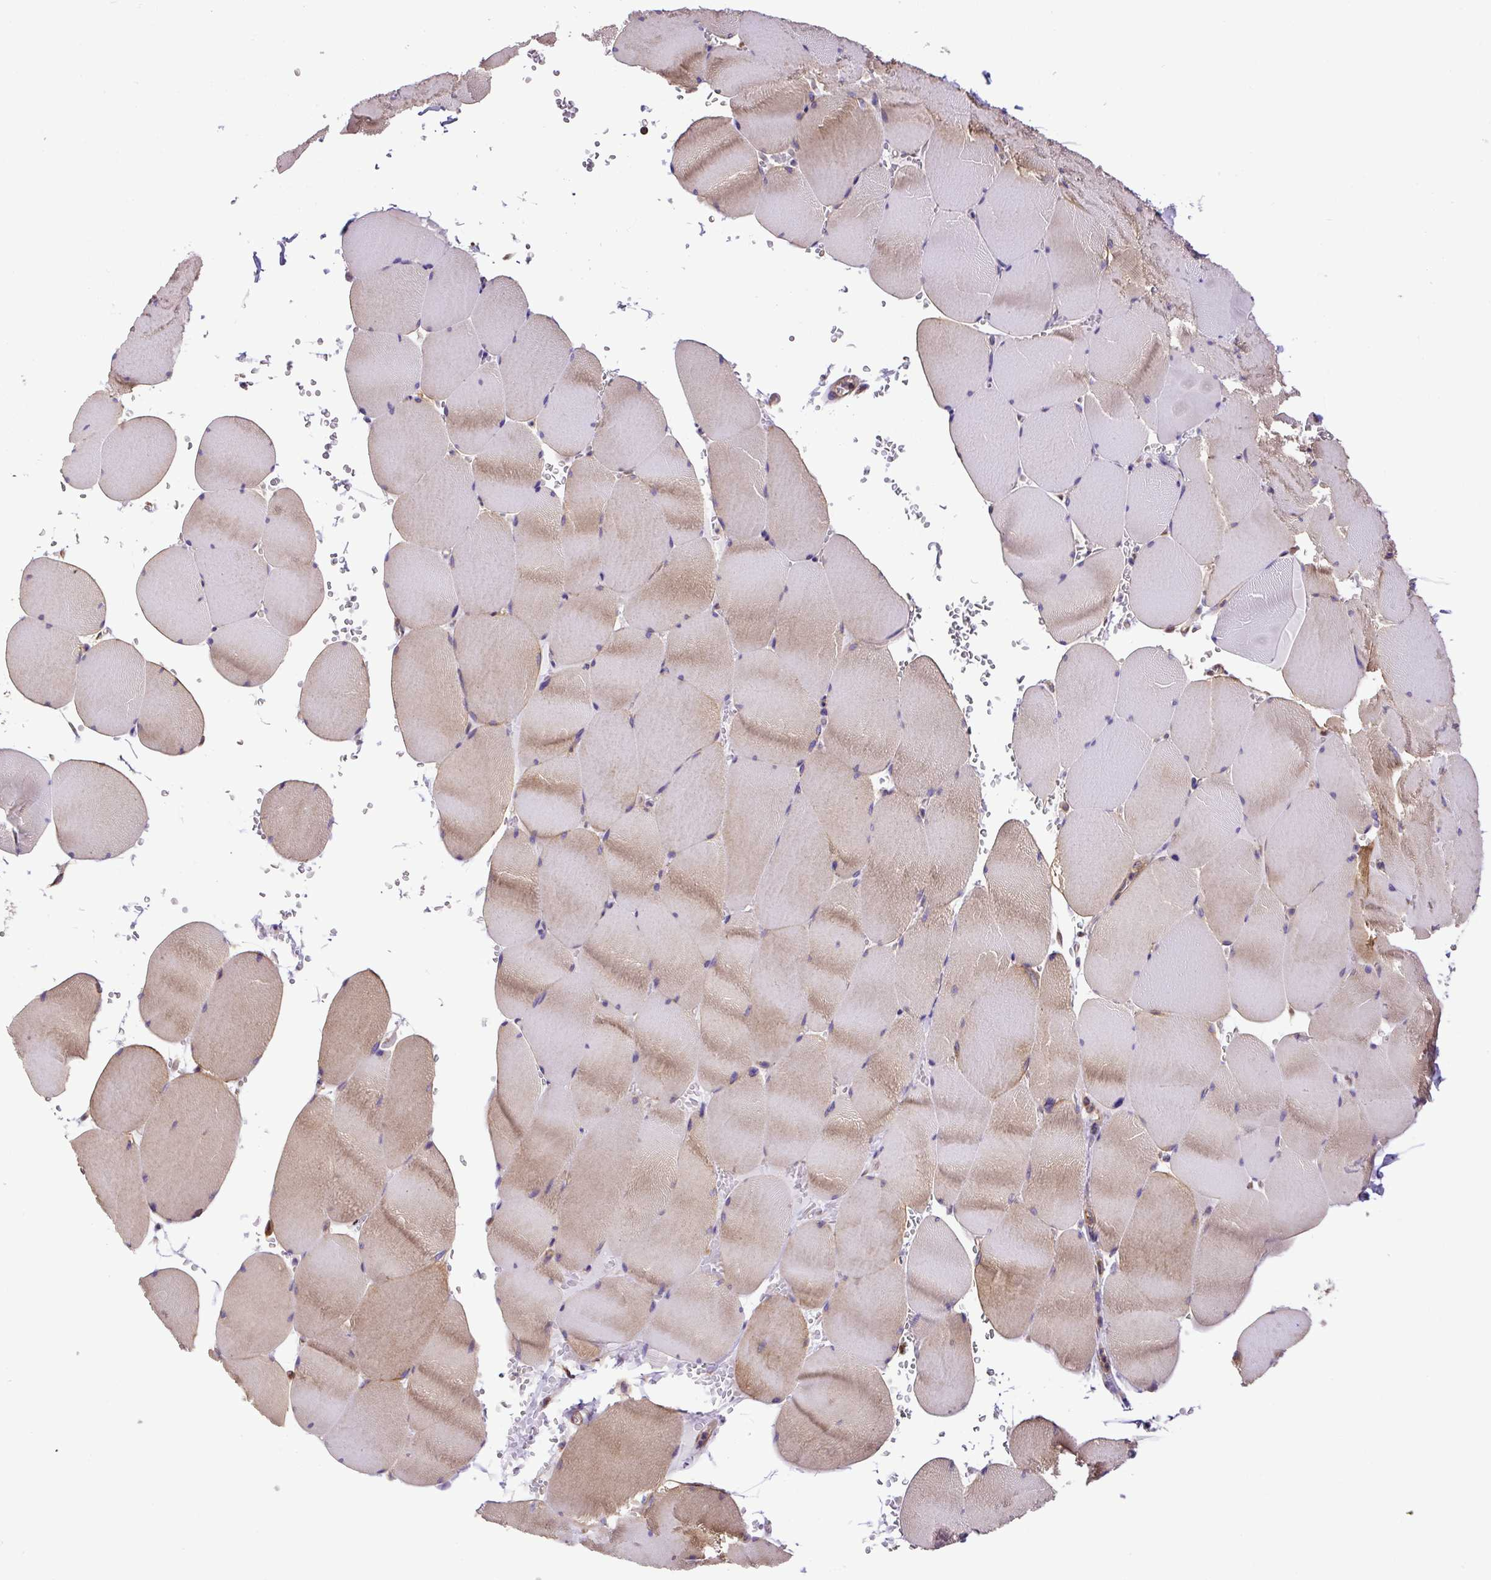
{"staining": {"intensity": "moderate", "quantity": "25%-75%", "location": "cytoplasmic/membranous"}, "tissue": "skeletal muscle", "cell_type": "Myocytes", "image_type": "normal", "snomed": [{"axis": "morphology", "description": "Normal tissue, NOS"}, {"axis": "topography", "description": "Skeletal muscle"}, {"axis": "topography", "description": "Head-Neck"}], "caption": "Unremarkable skeletal muscle was stained to show a protein in brown. There is medium levels of moderate cytoplasmic/membranous expression in approximately 25%-75% of myocytes.", "gene": "DCTN1", "patient": {"sex": "male", "age": 66}}